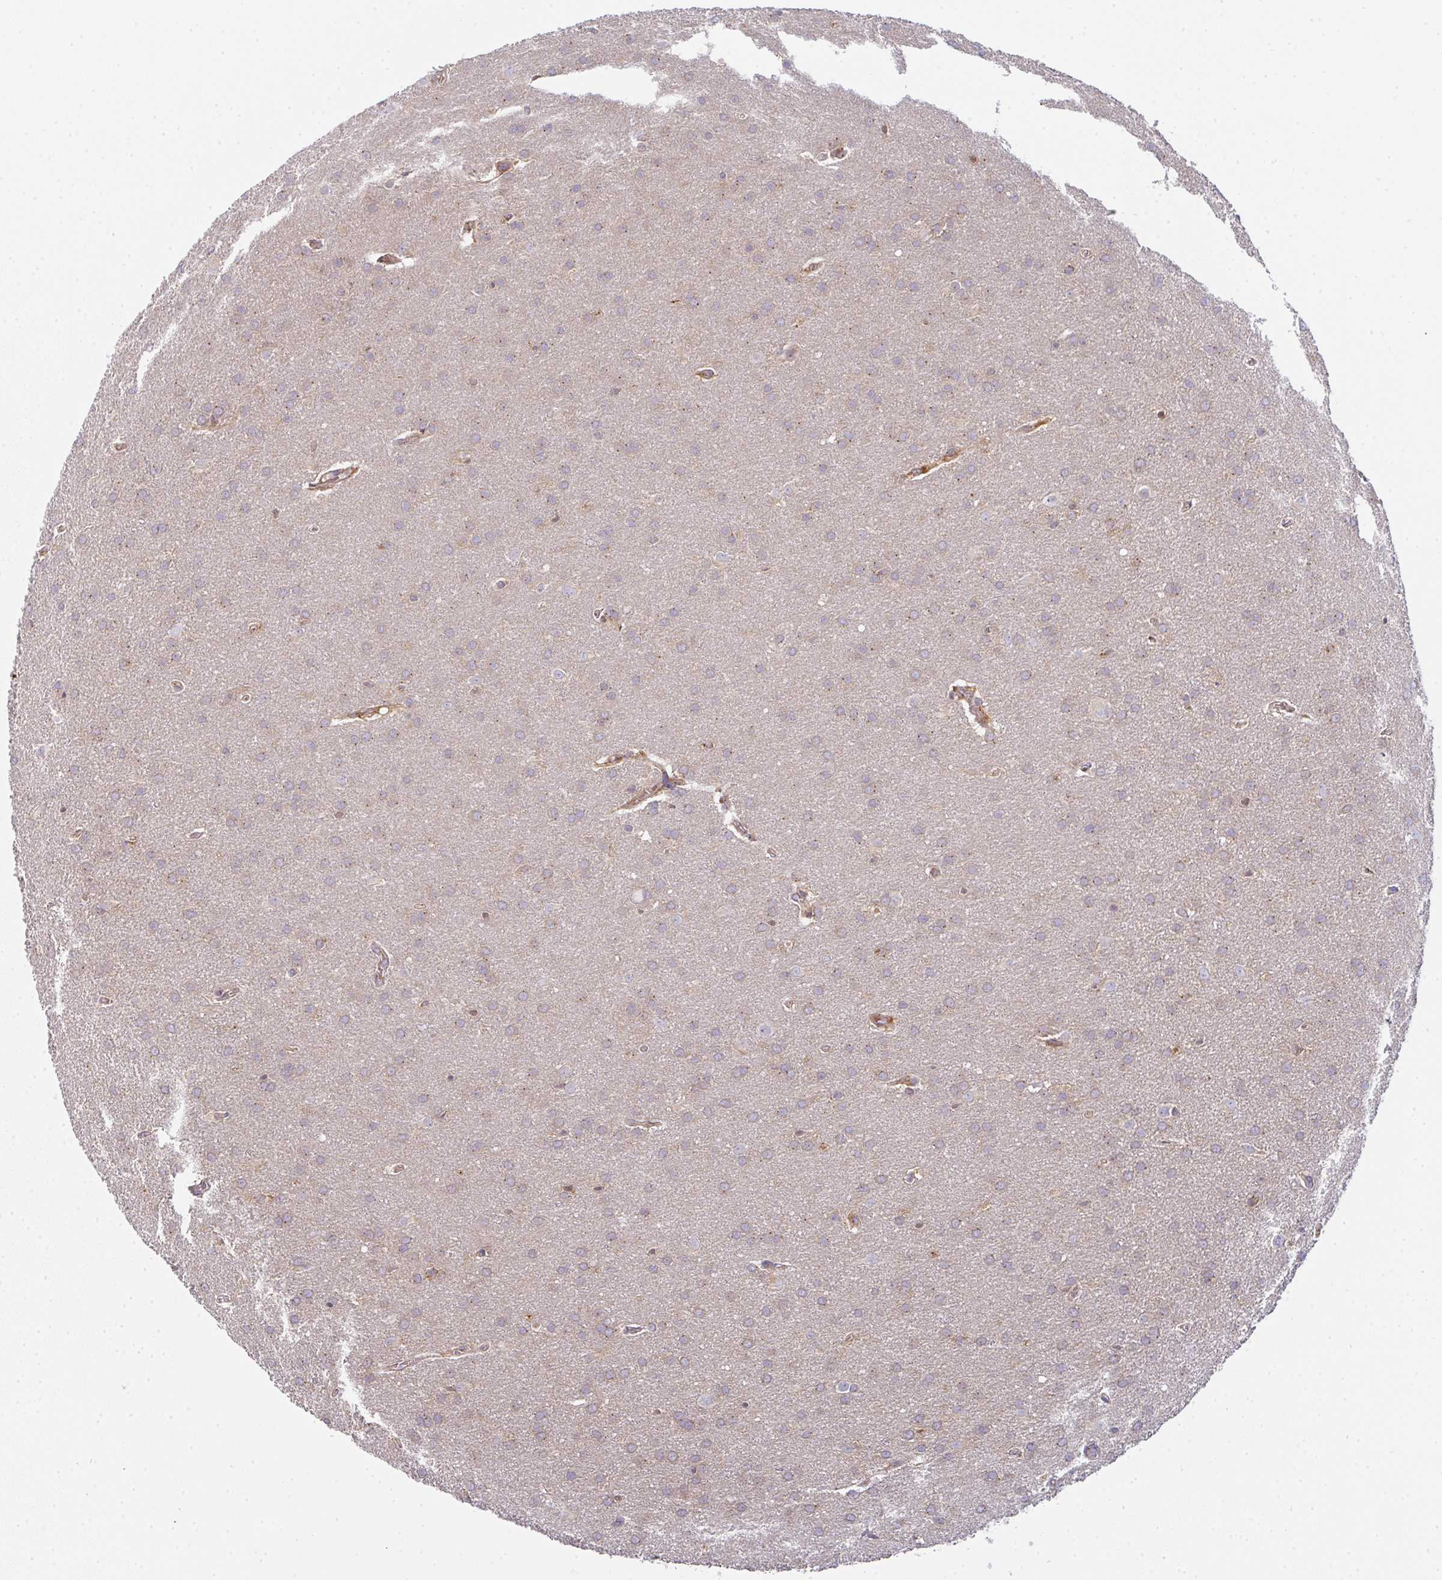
{"staining": {"intensity": "weak", "quantity": "<25%", "location": "cytoplasmic/membranous"}, "tissue": "glioma", "cell_type": "Tumor cells", "image_type": "cancer", "snomed": [{"axis": "morphology", "description": "Glioma, malignant, Low grade"}, {"axis": "topography", "description": "Brain"}], "caption": "A photomicrograph of glioma stained for a protein demonstrates no brown staining in tumor cells. (Immunohistochemistry, brightfield microscopy, high magnification).", "gene": "SNX5", "patient": {"sex": "female", "age": 32}}